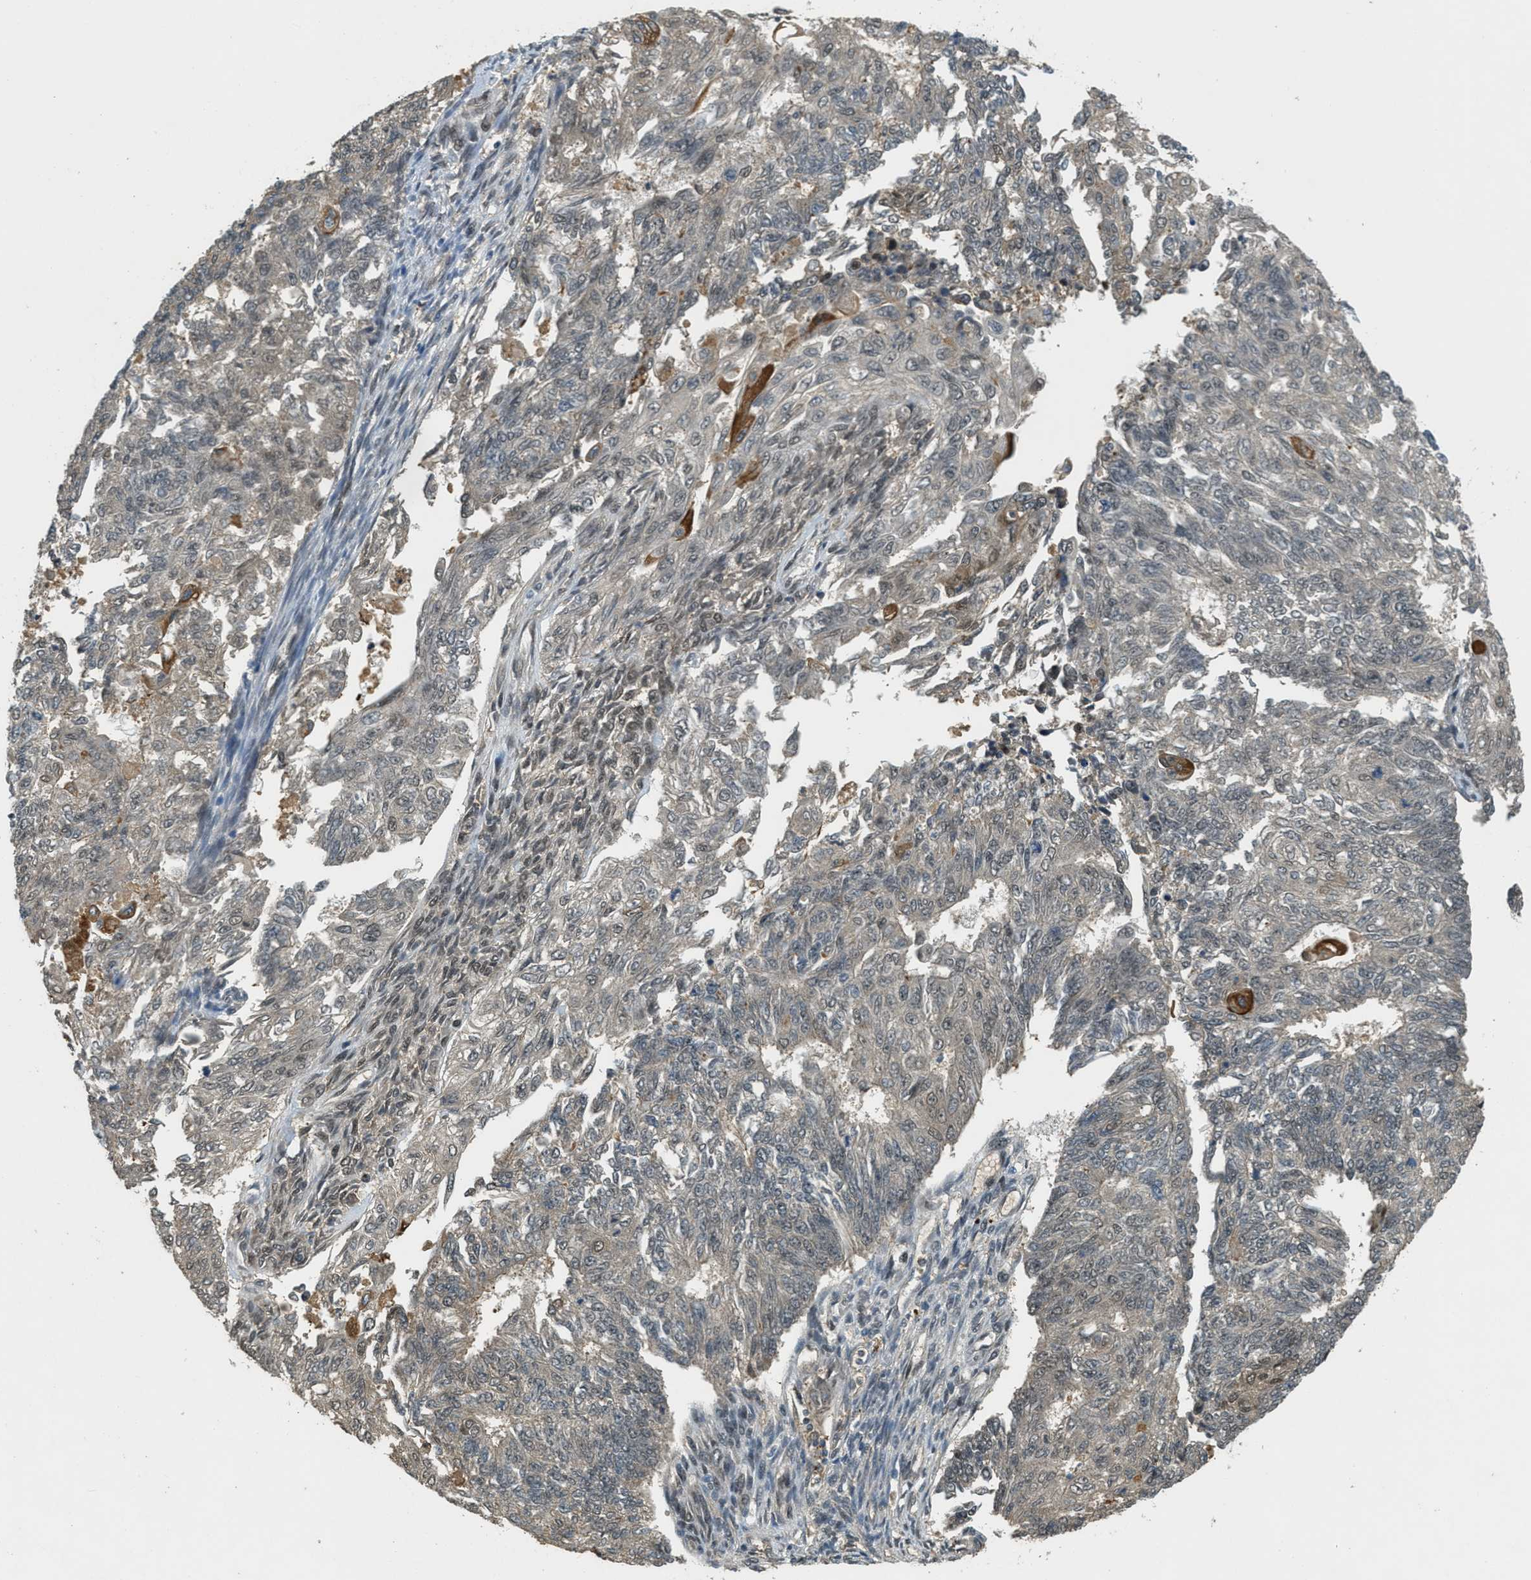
{"staining": {"intensity": "moderate", "quantity": "<25%", "location": "nuclear"}, "tissue": "endometrial cancer", "cell_type": "Tumor cells", "image_type": "cancer", "snomed": [{"axis": "morphology", "description": "Adenocarcinoma, NOS"}, {"axis": "topography", "description": "Endometrium"}], "caption": "A micrograph showing moderate nuclear expression in approximately <25% of tumor cells in endometrial cancer (adenocarcinoma), as visualized by brown immunohistochemical staining.", "gene": "ZNF148", "patient": {"sex": "female", "age": 32}}